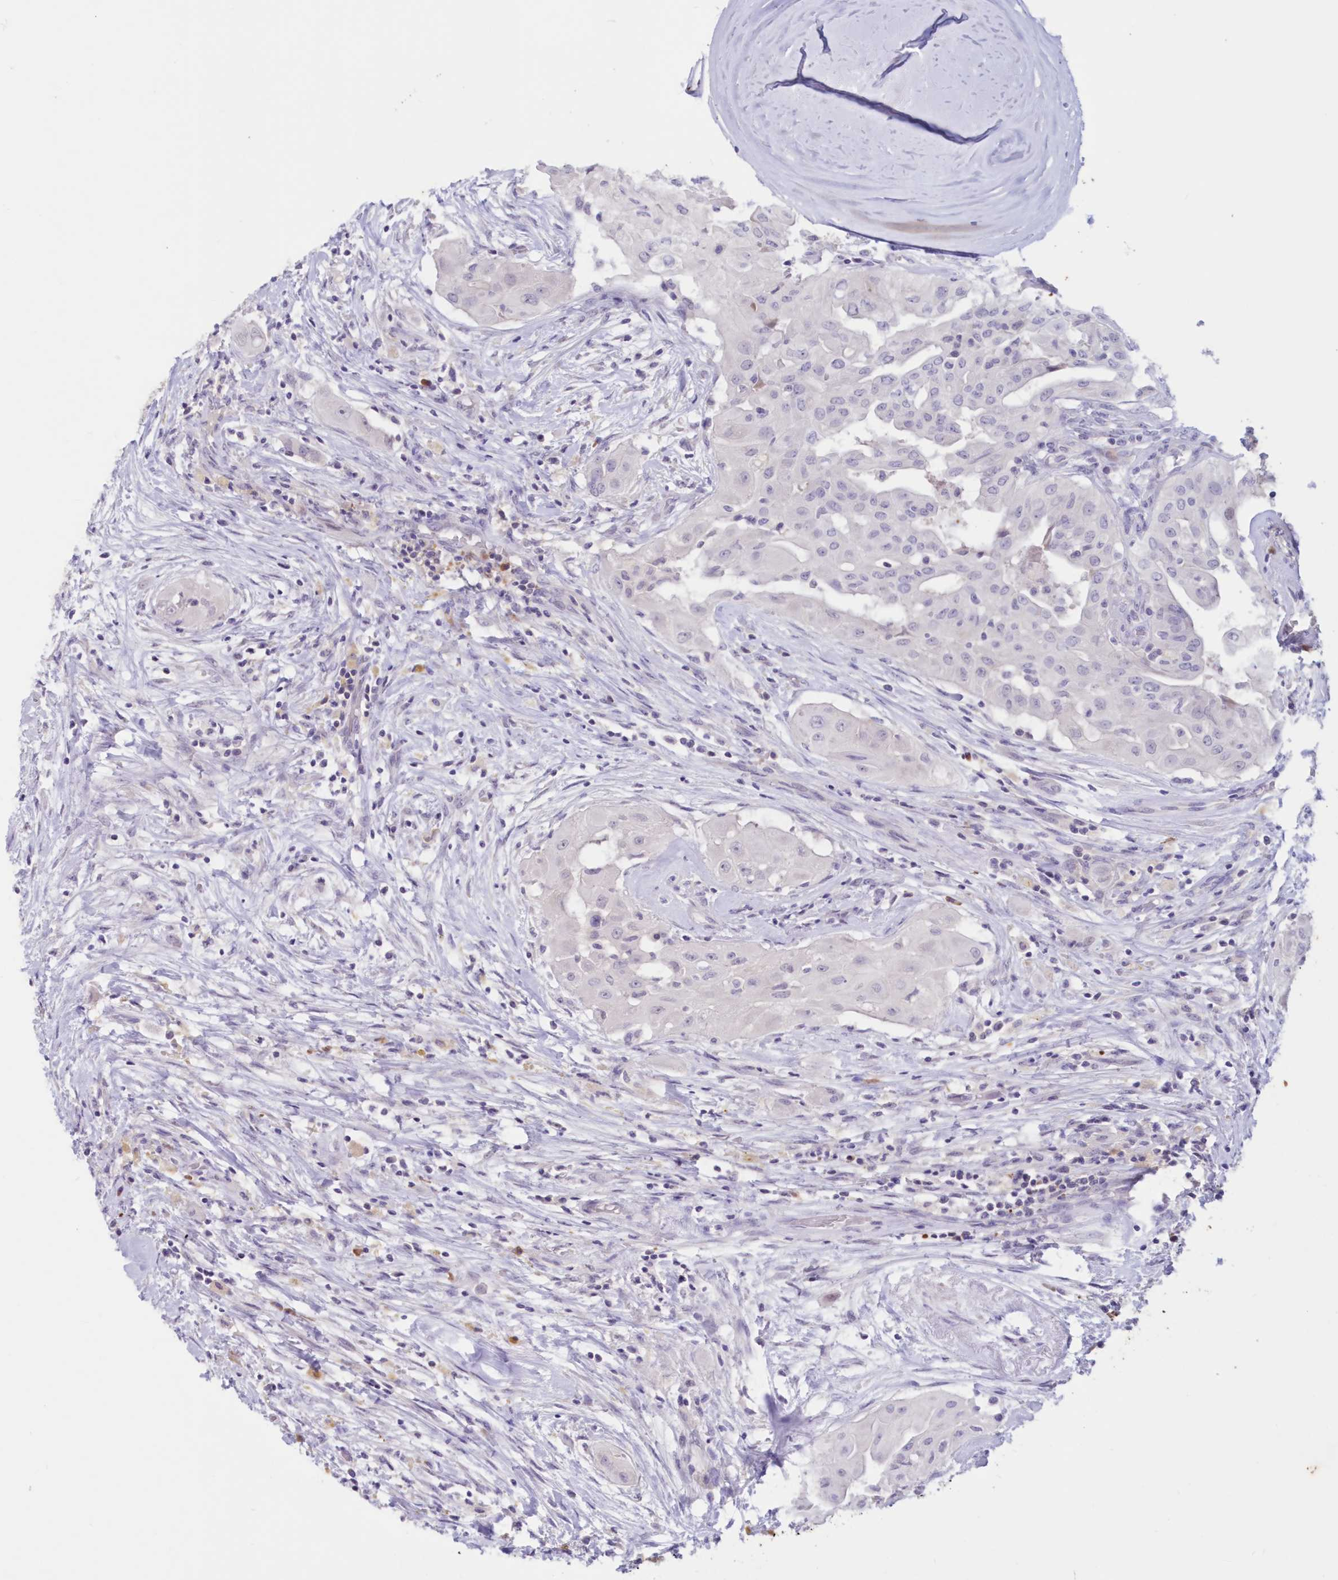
{"staining": {"intensity": "negative", "quantity": "none", "location": "none"}, "tissue": "thyroid cancer", "cell_type": "Tumor cells", "image_type": "cancer", "snomed": [{"axis": "morphology", "description": "Papillary adenocarcinoma, NOS"}, {"axis": "topography", "description": "Thyroid gland"}], "caption": "IHC of thyroid cancer exhibits no positivity in tumor cells.", "gene": "SNED1", "patient": {"sex": "female", "age": 59}}